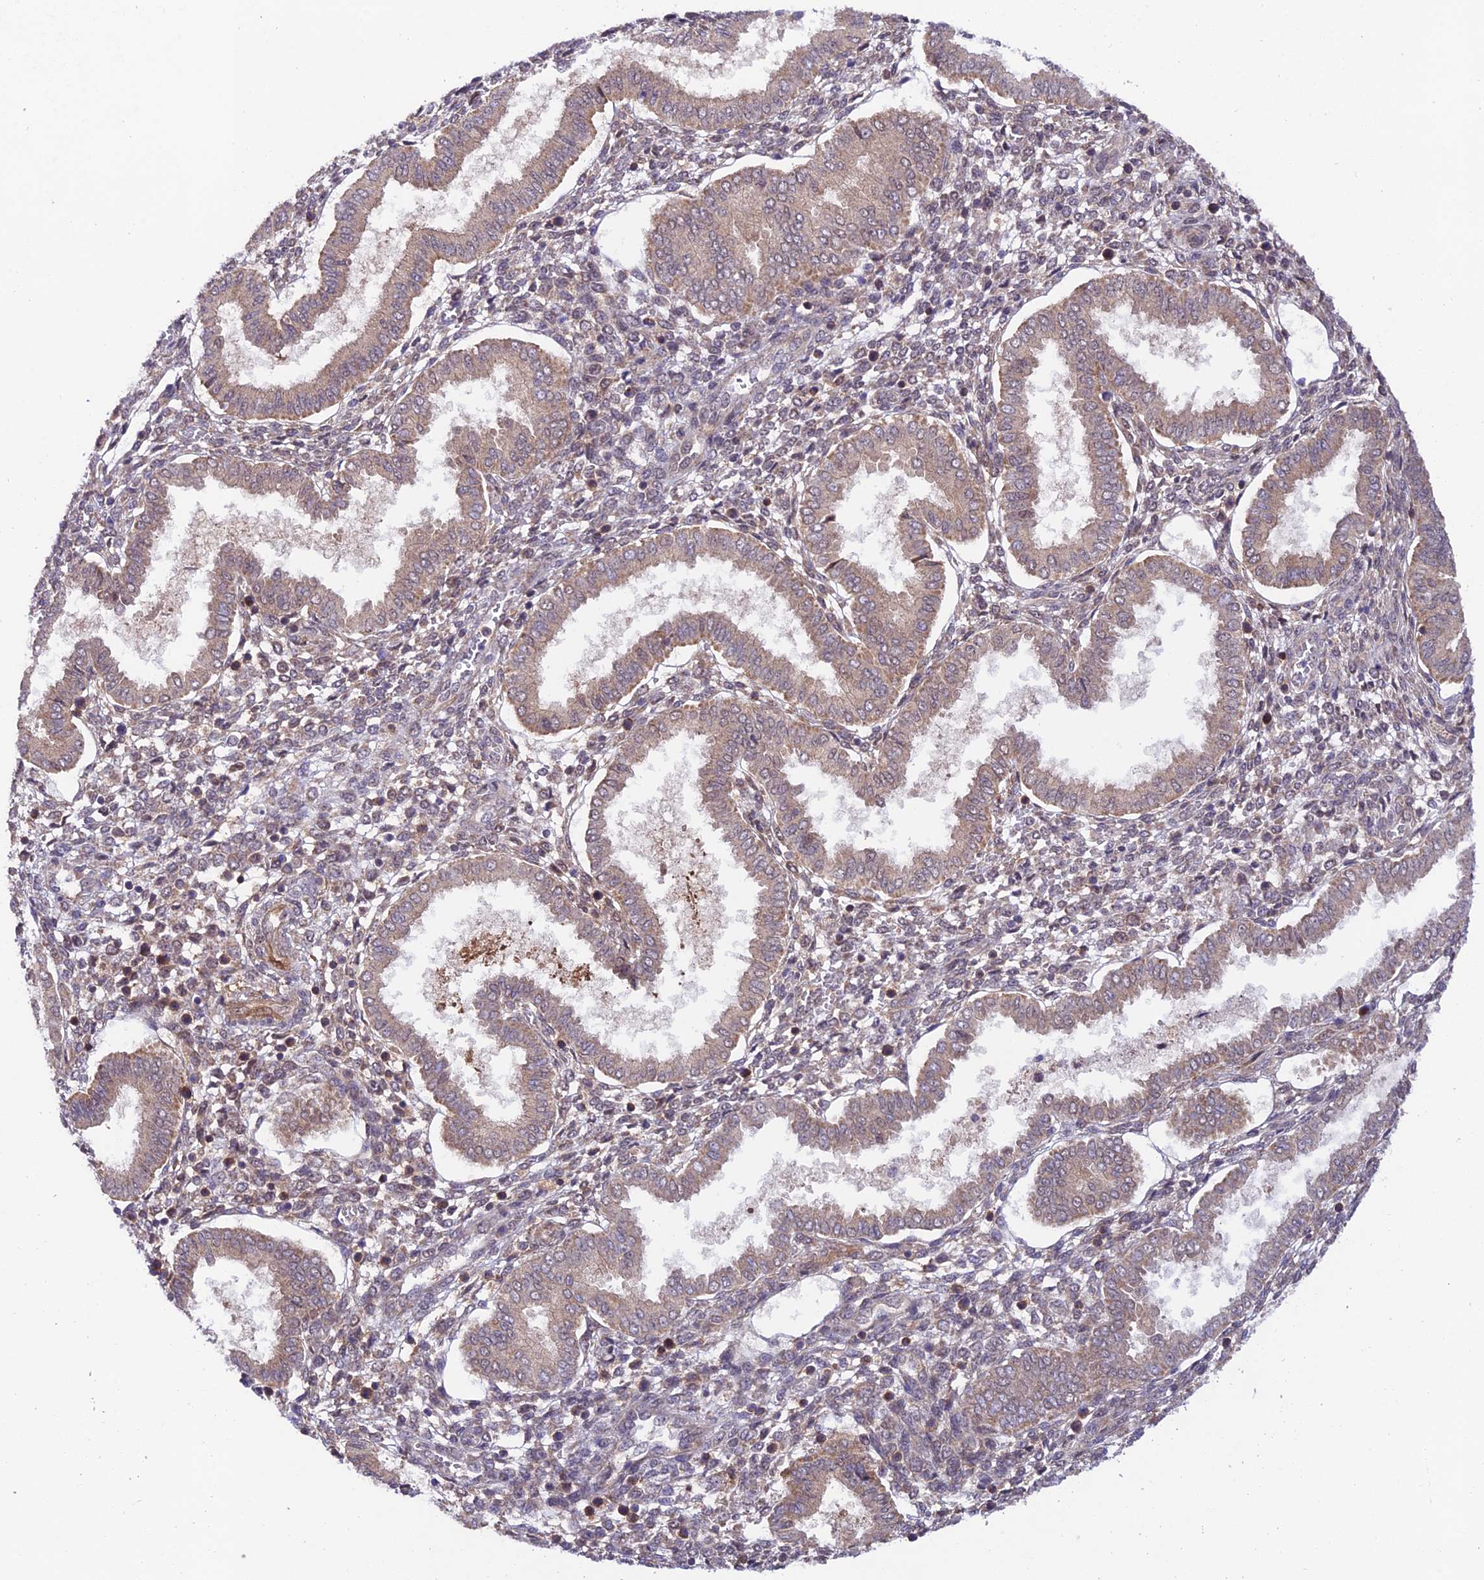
{"staining": {"intensity": "negative", "quantity": "none", "location": "none"}, "tissue": "endometrium", "cell_type": "Cells in endometrial stroma", "image_type": "normal", "snomed": [{"axis": "morphology", "description": "Normal tissue, NOS"}, {"axis": "topography", "description": "Endometrium"}], "caption": "Immunohistochemical staining of unremarkable endometrium reveals no significant staining in cells in endometrial stroma.", "gene": "TRIM40", "patient": {"sex": "female", "age": 24}}